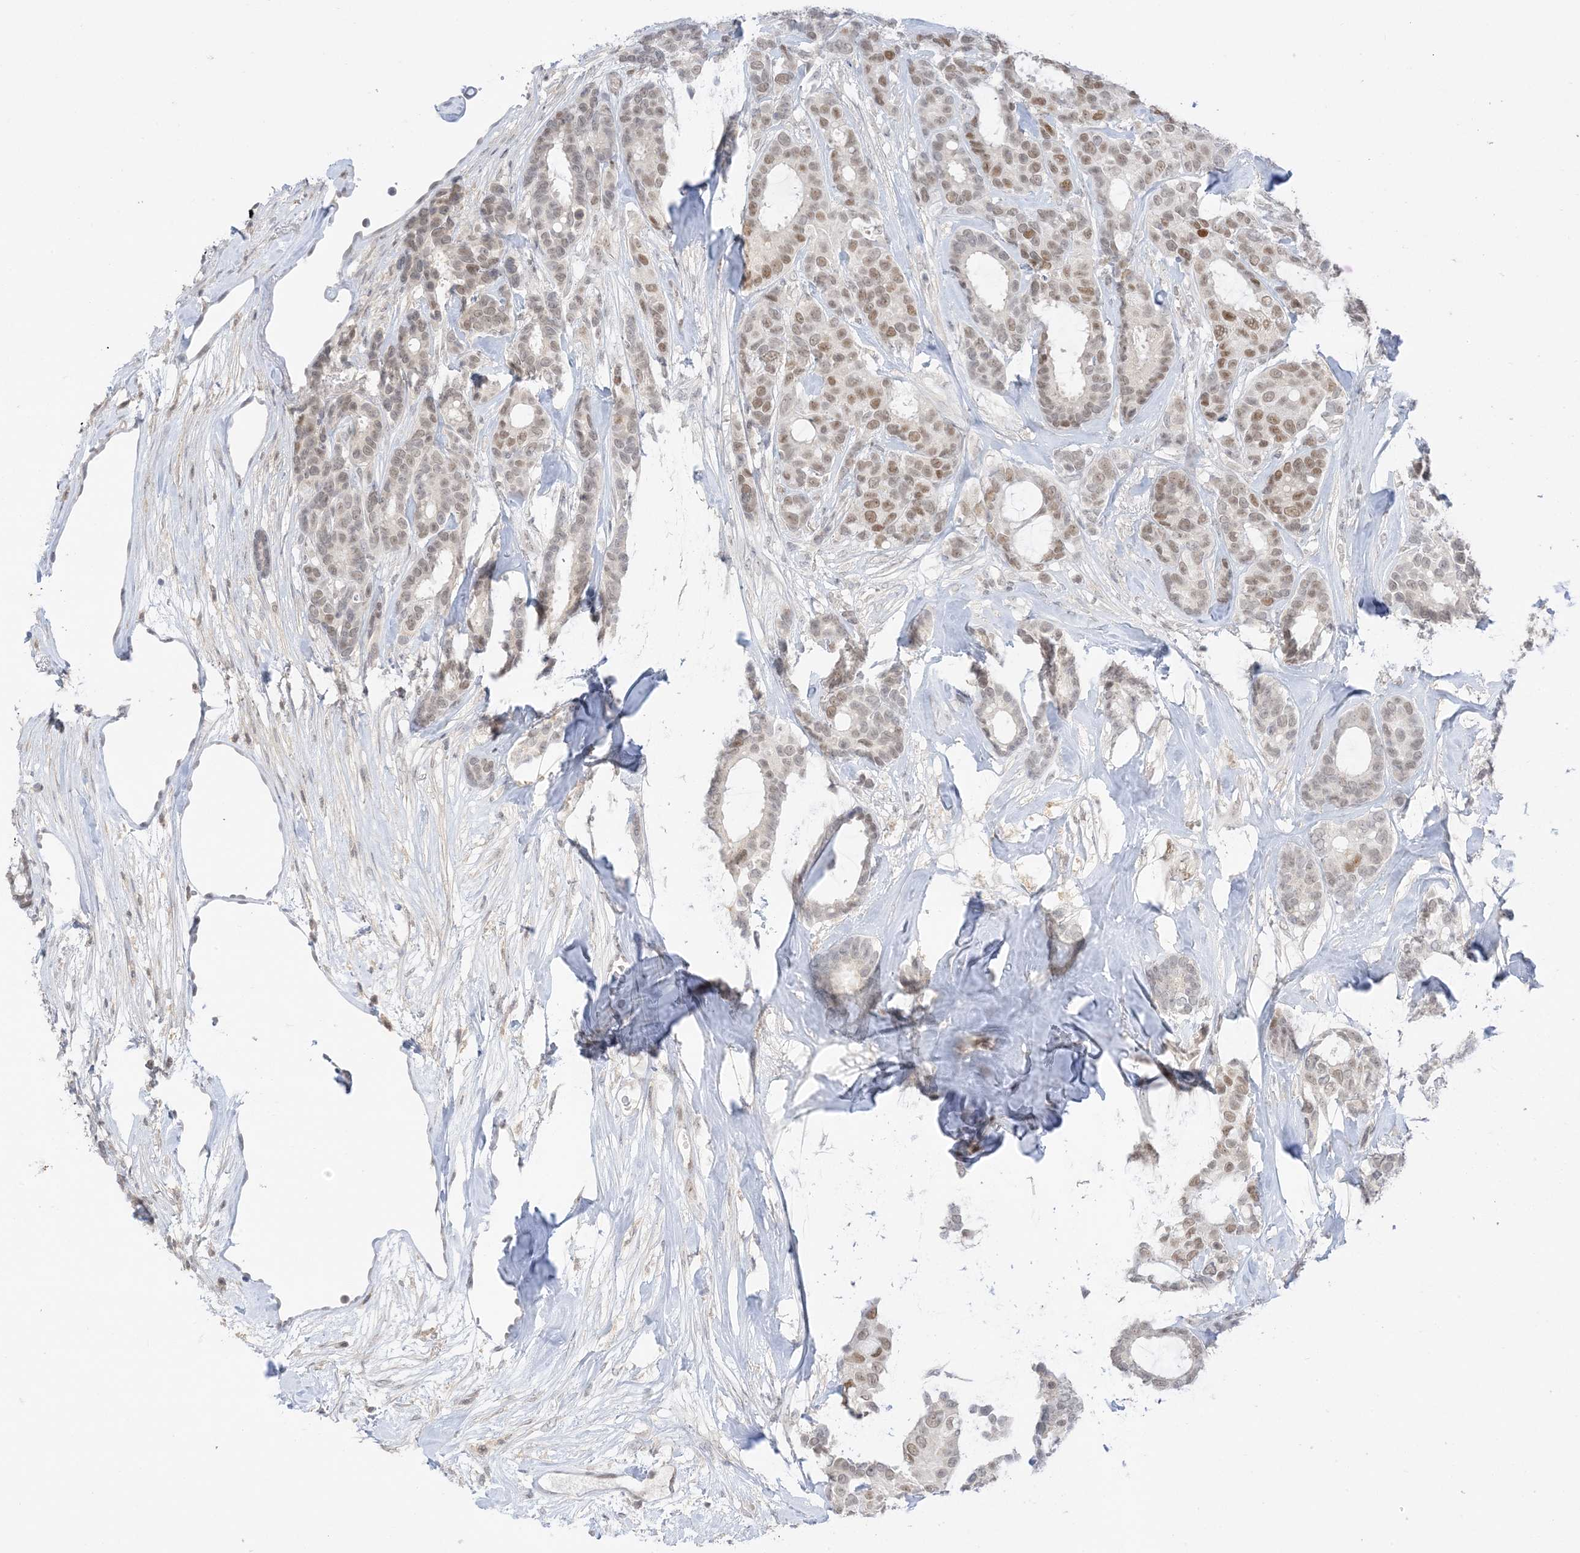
{"staining": {"intensity": "moderate", "quantity": "25%-75%", "location": "nuclear"}, "tissue": "breast cancer", "cell_type": "Tumor cells", "image_type": "cancer", "snomed": [{"axis": "morphology", "description": "Duct carcinoma"}, {"axis": "topography", "description": "Breast"}], "caption": "Immunohistochemistry micrograph of neoplastic tissue: human breast cancer (intraductal carcinoma) stained using immunohistochemistry (IHC) shows medium levels of moderate protein expression localized specifically in the nuclear of tumor cells, appearing as a nuclear brown color.", "gene": "MSL3", "patient": {"sex": "female", "age": 87}}